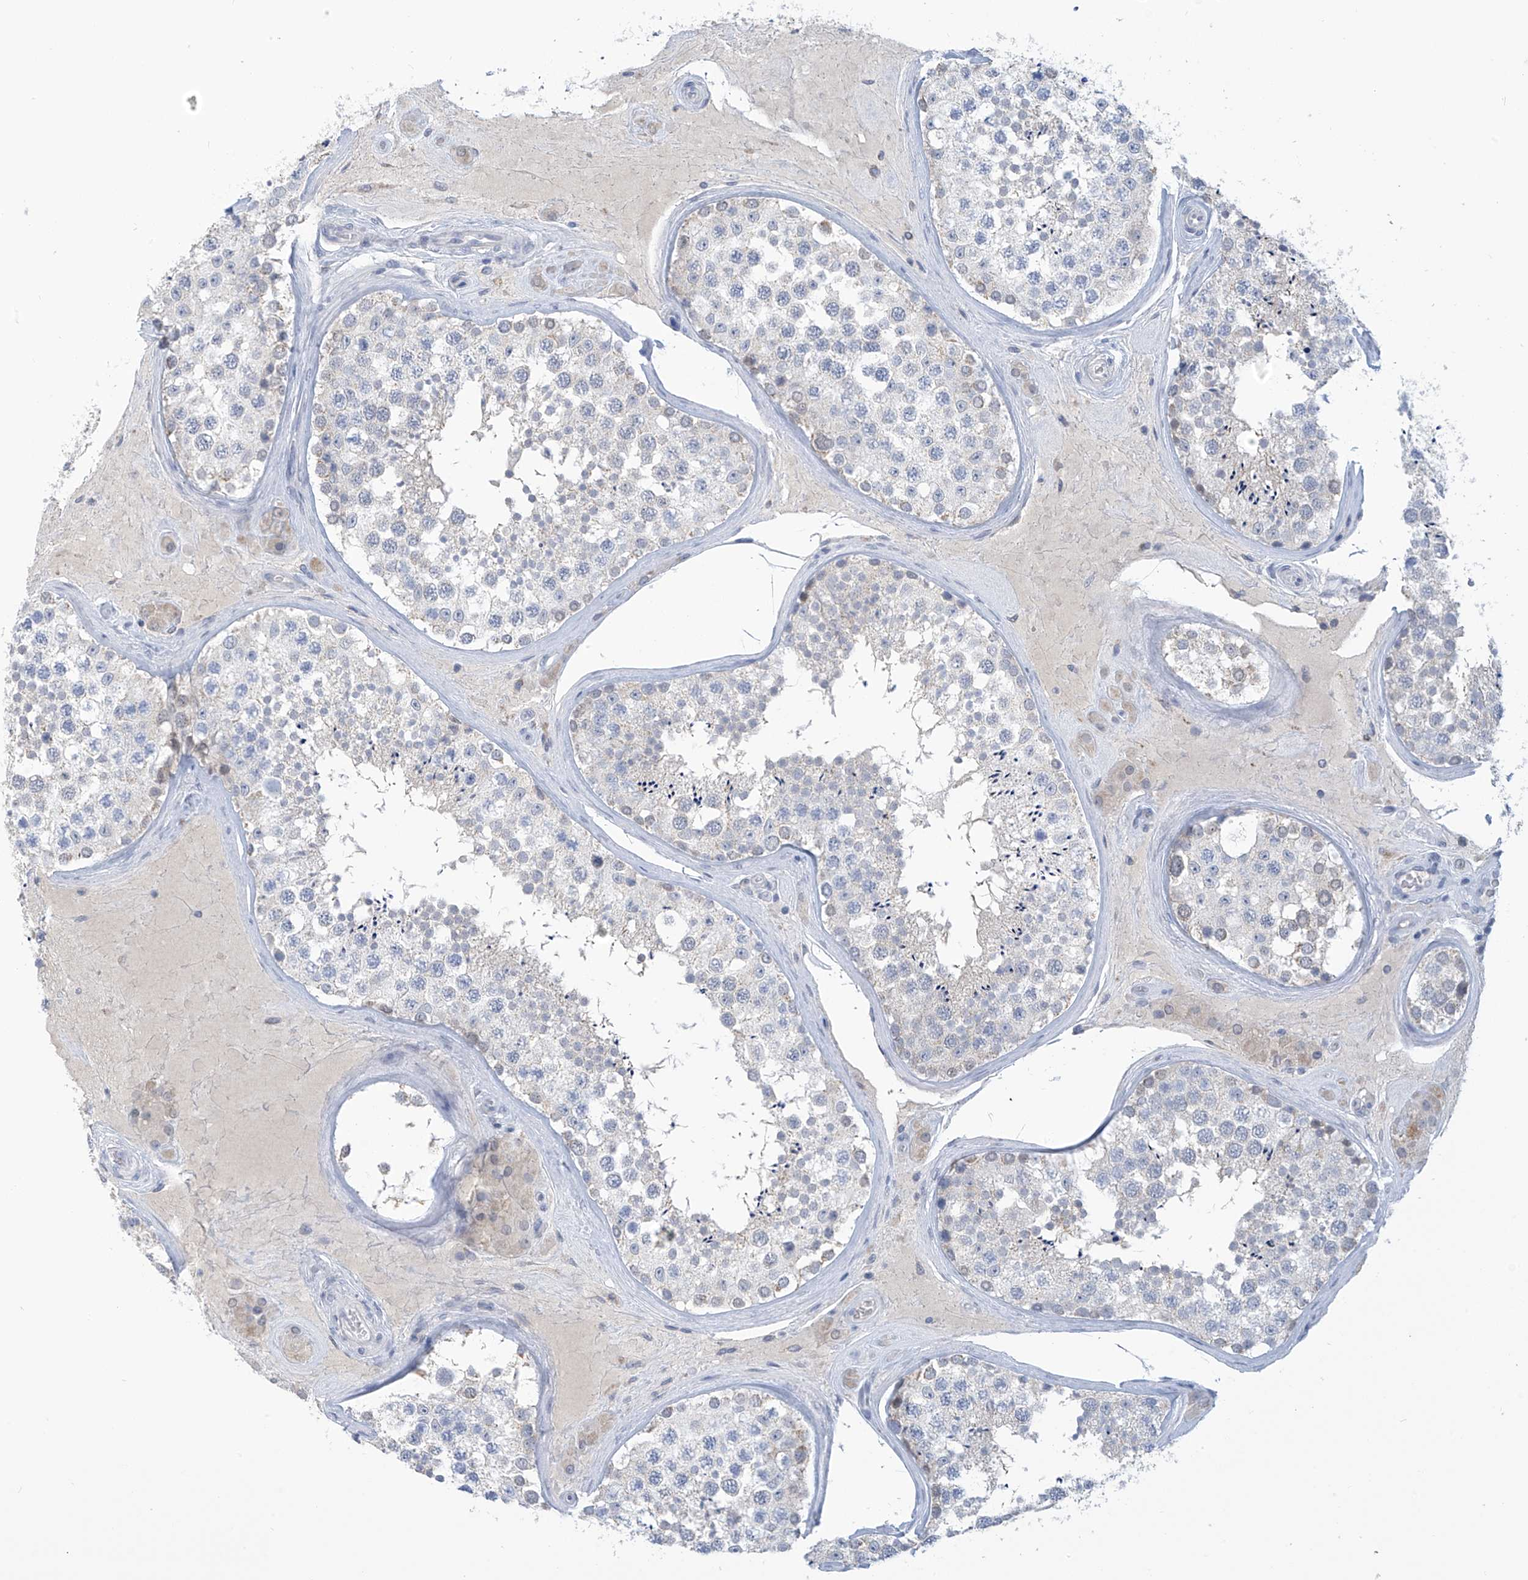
{"staining": {"intensity": "negative", "quantity": "none", "location": "none"}, "tissue": "testis", "cell_type": "Cells in seminiferous ducts", "image_type": "normal", "snomed": [{"axis": "morphology", "description": "Normal tissue, NOS"}, {"axis": "topography", "description": "Testis"}], "caption": "The micrograph shows no significant staining in cells in seminiferous ducts of testis.", "gene": "IBA57", "patient": {"sex": "male", "age": 46}}